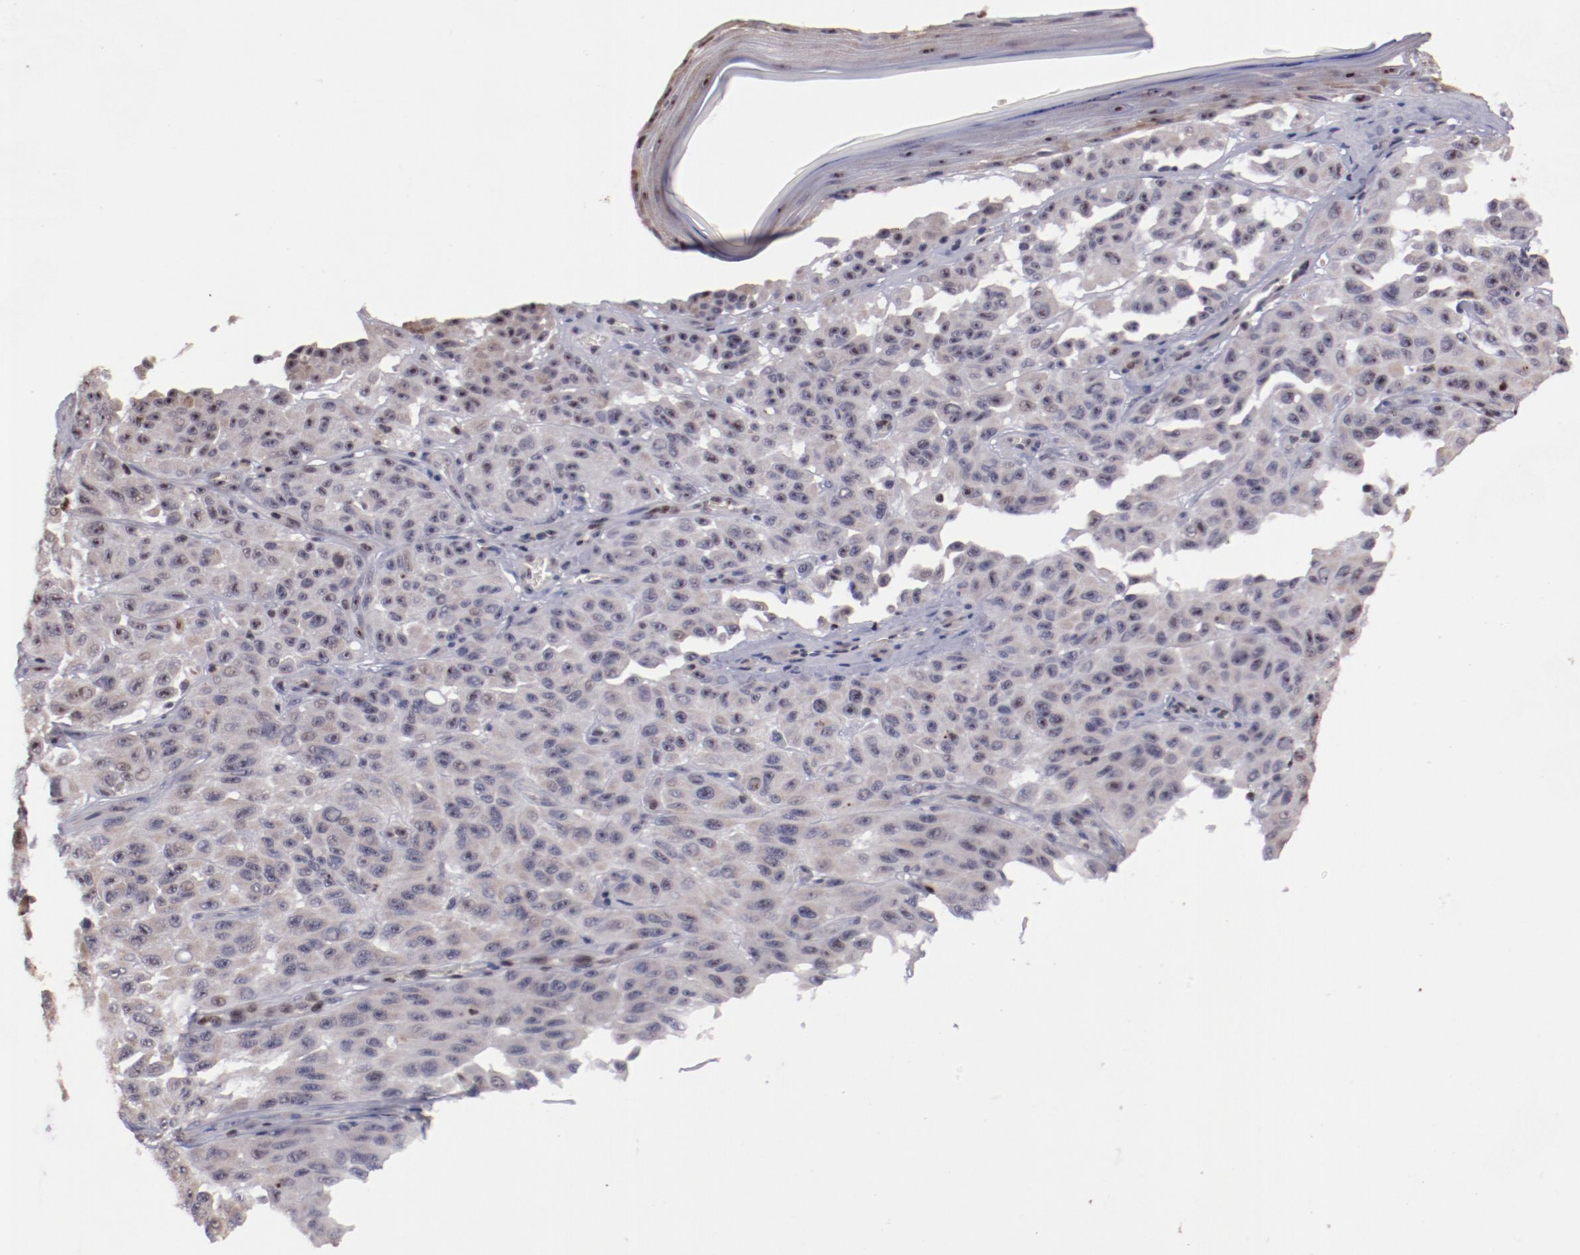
{"staining": {"intensity": "weak", "quantity": "<25%", "location": "cytoplasmic/membranous,nuclear"}, "tissue": "melanoma", "cell_type": "Tumor cells", "image_type": "cancer", "snomed": [{"axis": "morphology", "description": "Malignant melanoma, NOS"}, {"axis": "topography", "description": "Skin"}], "caption": "The immunohistochemistry (IHC) image has no significant positivity in tumor cells of malignant melanoma tissue.", "gene": "DDX24", "patient": {"sex": "male", "age": 30}}